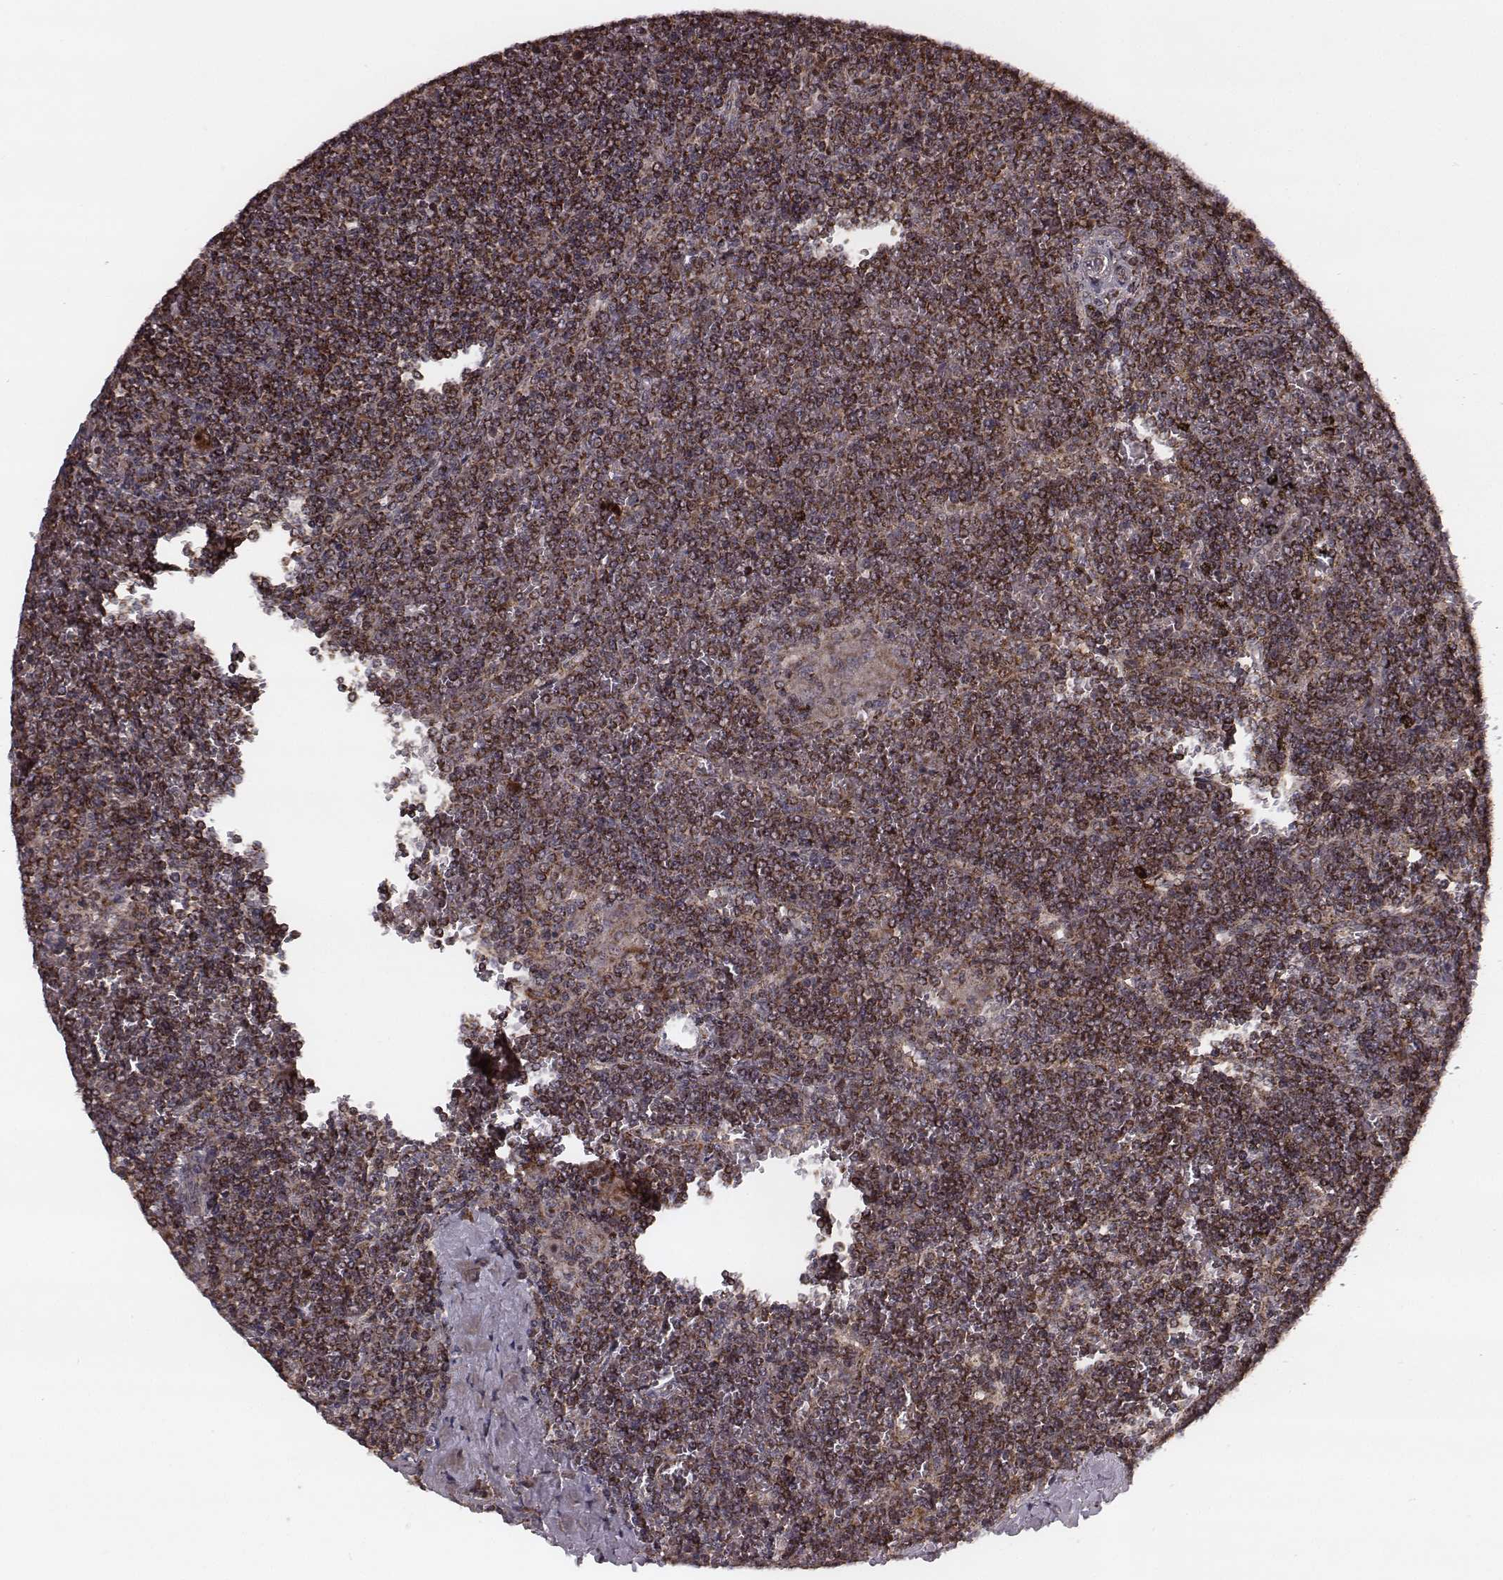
{"staining": {"intensity": "strong", "quantity": "25%-75%", "location": "cytoplasmic/membranous"}, "tissue": "lymphoma", "cell_type": "Tumor cells", "image_type": "cancer", "snomed": [{"axis": "morphology", "description": "Malignant lymphoma, non-Hodgkin's type, Low grade"}, {"axis": "topography", "description": "Spleen"}], "caption": "Protein staining exhibits strong cytoplasmic/membranous staining in about 25%-75% of tumor cells in low-grade malignant lymphoma, non-Hodgkin's type.", "gene": "ZDHHC21", "patient": {"sex": "female", "age": 19}}